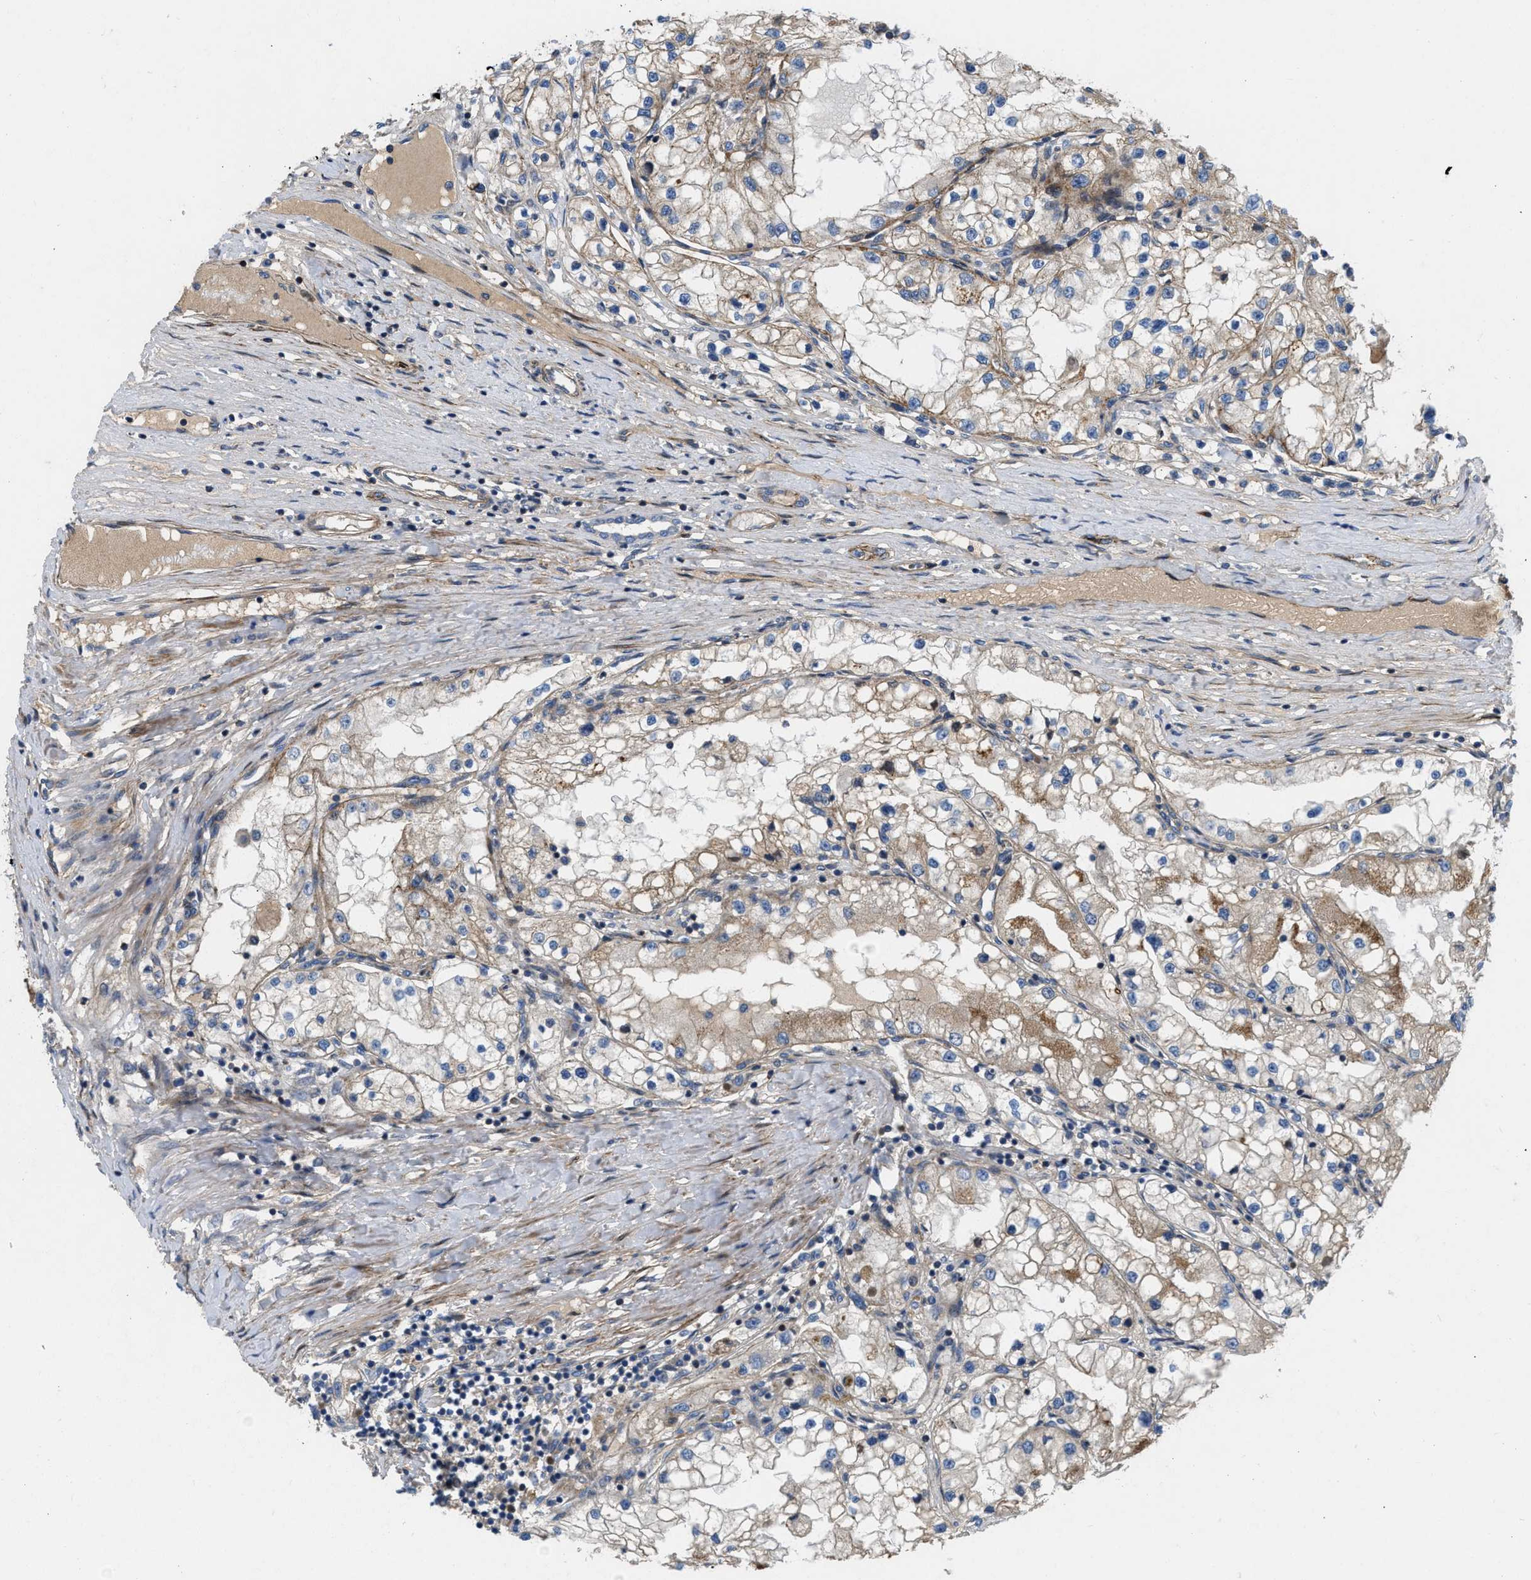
{"staining": {"intensity": "weak", "quantity": ">75%", "location": "cytoplasmic/membranous"}, "tissue": "renal cancer", "cell_type": "Tumor cells", "image_type": "cancer", "snomed": [{"axis": "morphology", "description": "Adenocarcinoma, NOS"}, {"axis": "topography", "description": "Kidney"}], "caption": "Immunohistochemistry micrograph of neoplastic tissue: human renal adenocarcinoma stained using IHC demonstrates low levels of weak protein expression localized specifically in the cytoplasmic/membranous of tumor cells, appearing as a cytoplasmic/membranous brown color.", "gene": "NYNRIN", "patient": {"sex": "male", "age": 68}}